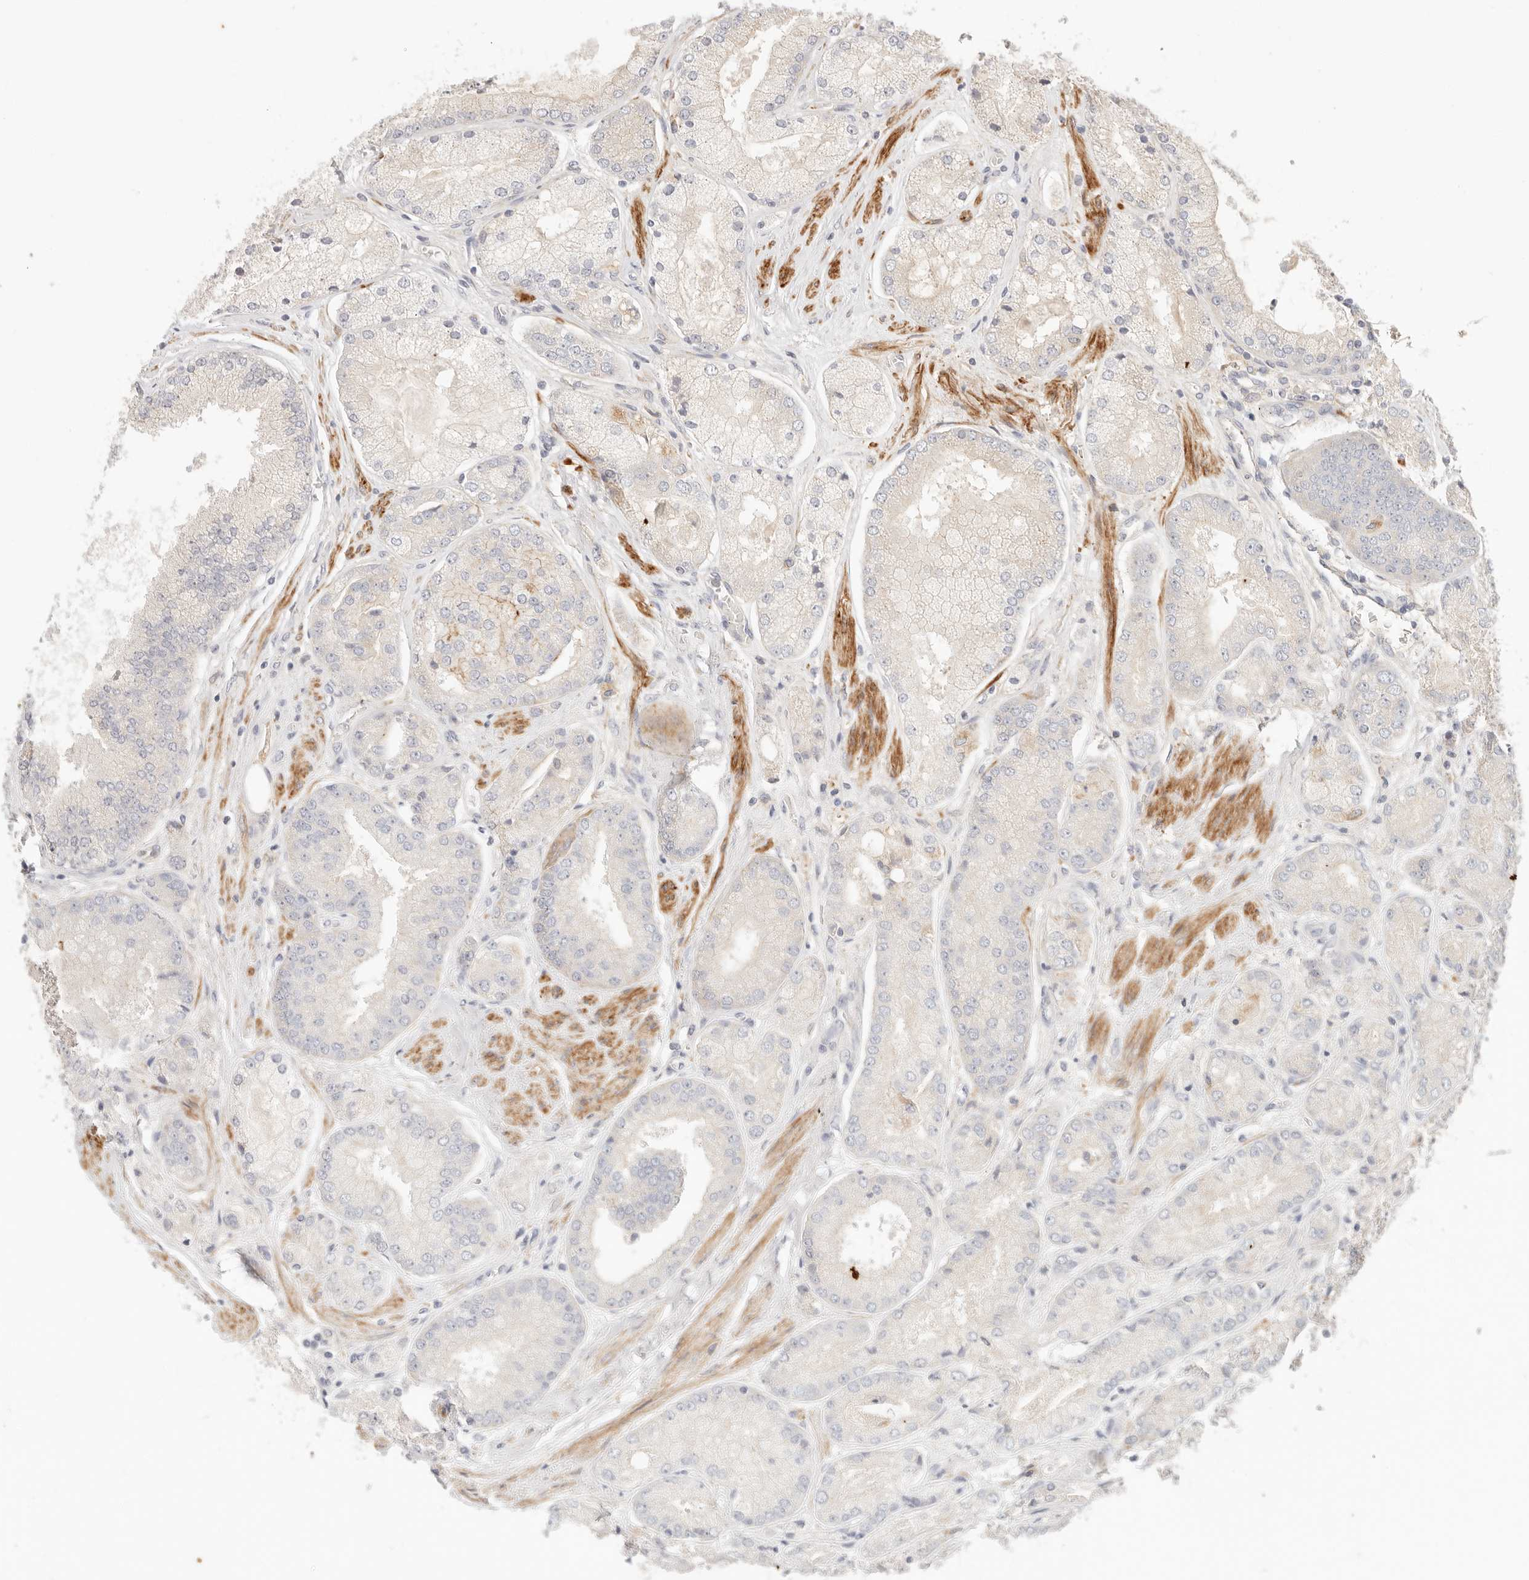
{"staining": {"intensity": "negative", "quantity": "none", "location": "none"}, "tissue": "prostate cancer", "cell_type": "Tumor cells", "image_type": "cancer", "snomed": [{"axis": "morphology", "description": "Adenocarcinoma, High grade"}, {"axis": "topography", "description": "Prostate"}], "caption": "Immunohistochemistry (IHC) photomicrograph of adenocarcinoma (high-grade) (prostate) stained for a protein (brown), which demonstrates no staining in tumor cells. (Immunohistochemistry (IHC), brightfield microscopy, high magnification).", "gene": "IL1R2", "patient": {"sex": "male", "age": 58}}